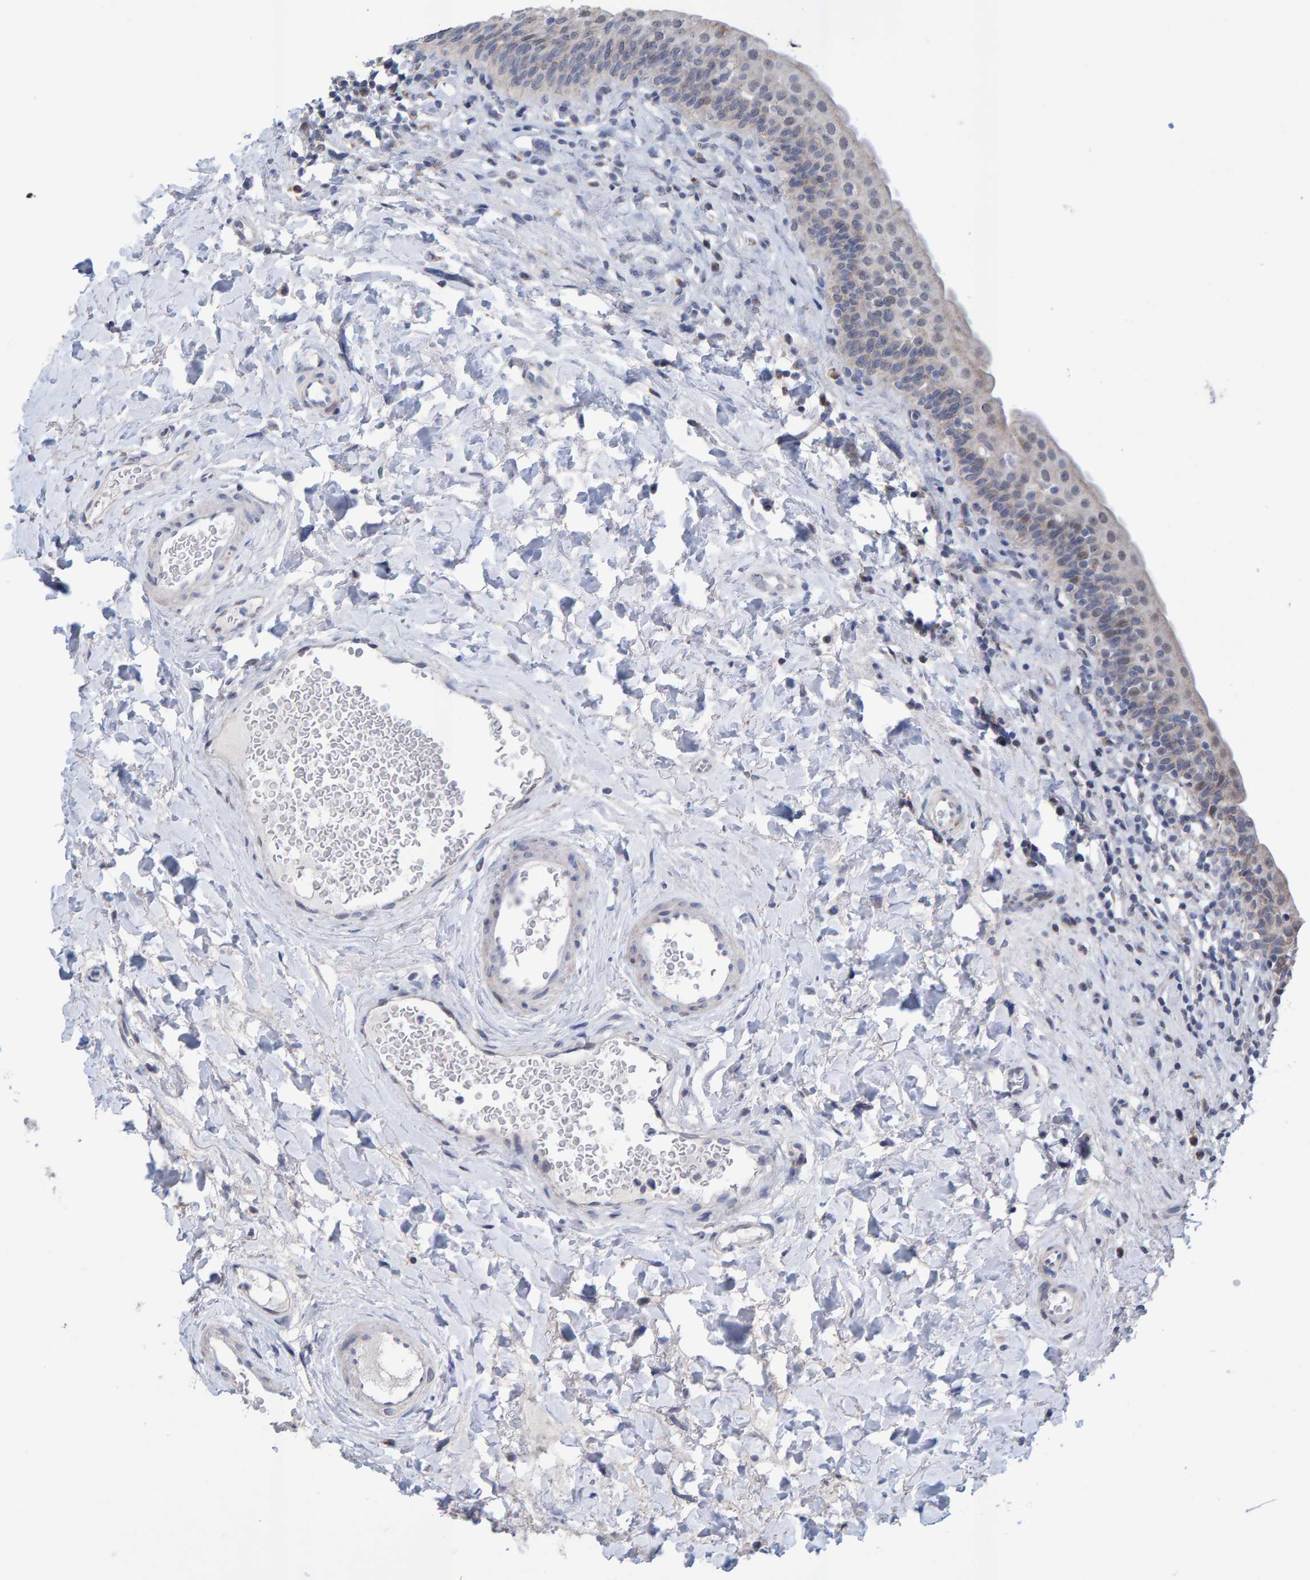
{"staining": {"intensity": "weak", "quantity": "<25%", "location": "nuclear"}, "tissue": "urinary bladder", "cell_type": "Urothelial cells", "image_type": "normal", "snomed": [{"axis": "morphology", "description": "Normal tissue, NOS"}, {"axis": "topography", "description": "Urinary bladder"}], "caption": "DAB immunohistochemical staining of unremarkable human urinary bladder shows no significant positivity in urothelial cells.", "gene": "USP43", "patient": {"sex": "male", "age": 83}}